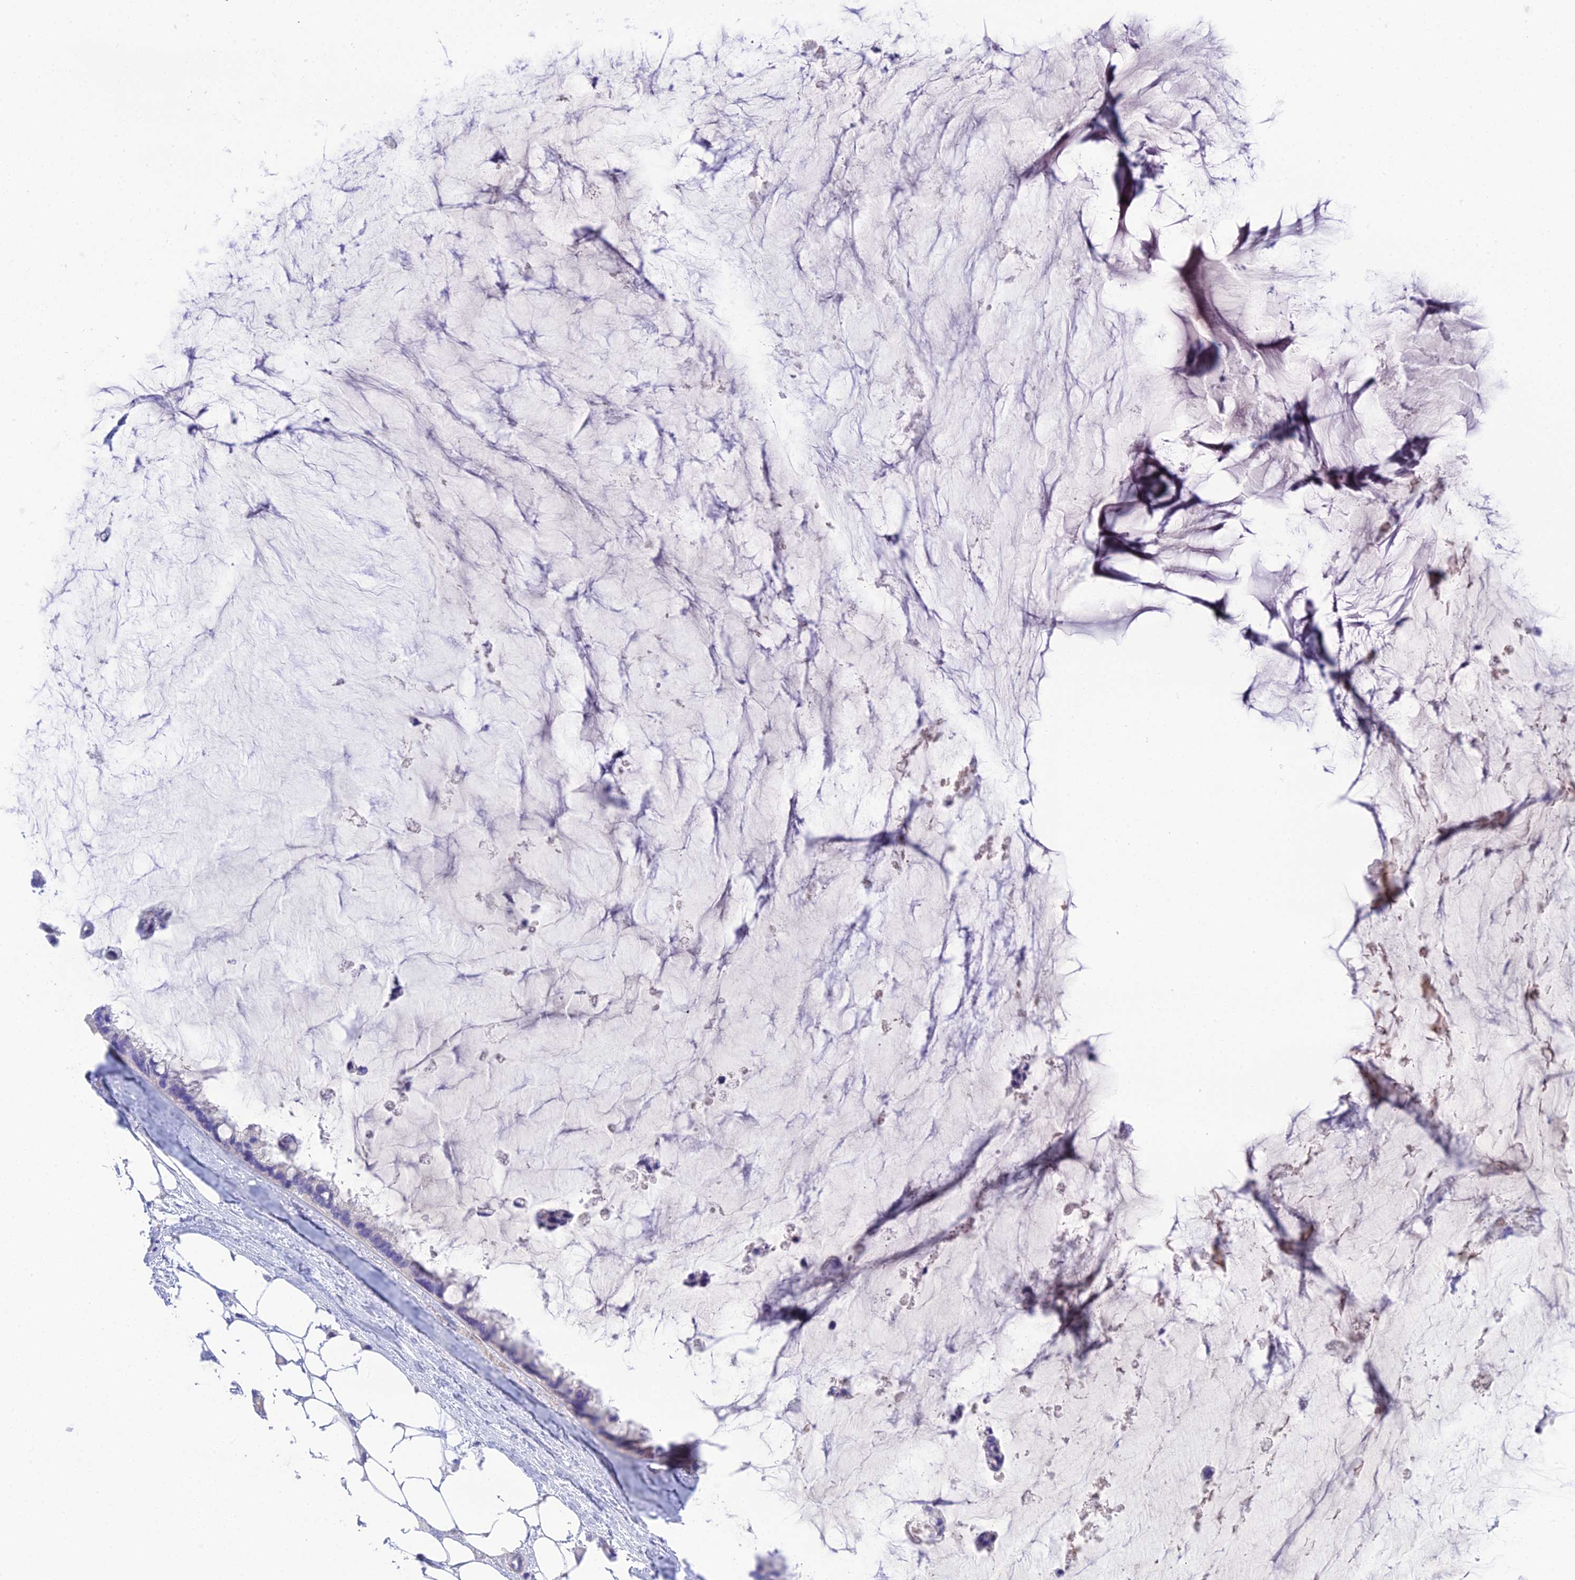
{"staining": {"intensity": "negative", "quantity": "none", "location": "none"}, "tissue": "ovarian cancer", "cell_type": "Tumor cells", "image_type": "cancer", "snomed": [{"axis": "morphology", "description": "Cystadenocarcinoma, mucinous, NOS"}, {"axis": "topography", "description": "Ovary"}], "caption": "The micrograph exhibits no staining of tumor cells in ovarian mucinous cystadenocarcinoma. (DAB (3,3'-diaminobenzidine) immunohistochemistry, high magnification).", "gene": "KIAA0408", "patient": {"sex": "female", "age": 39}}